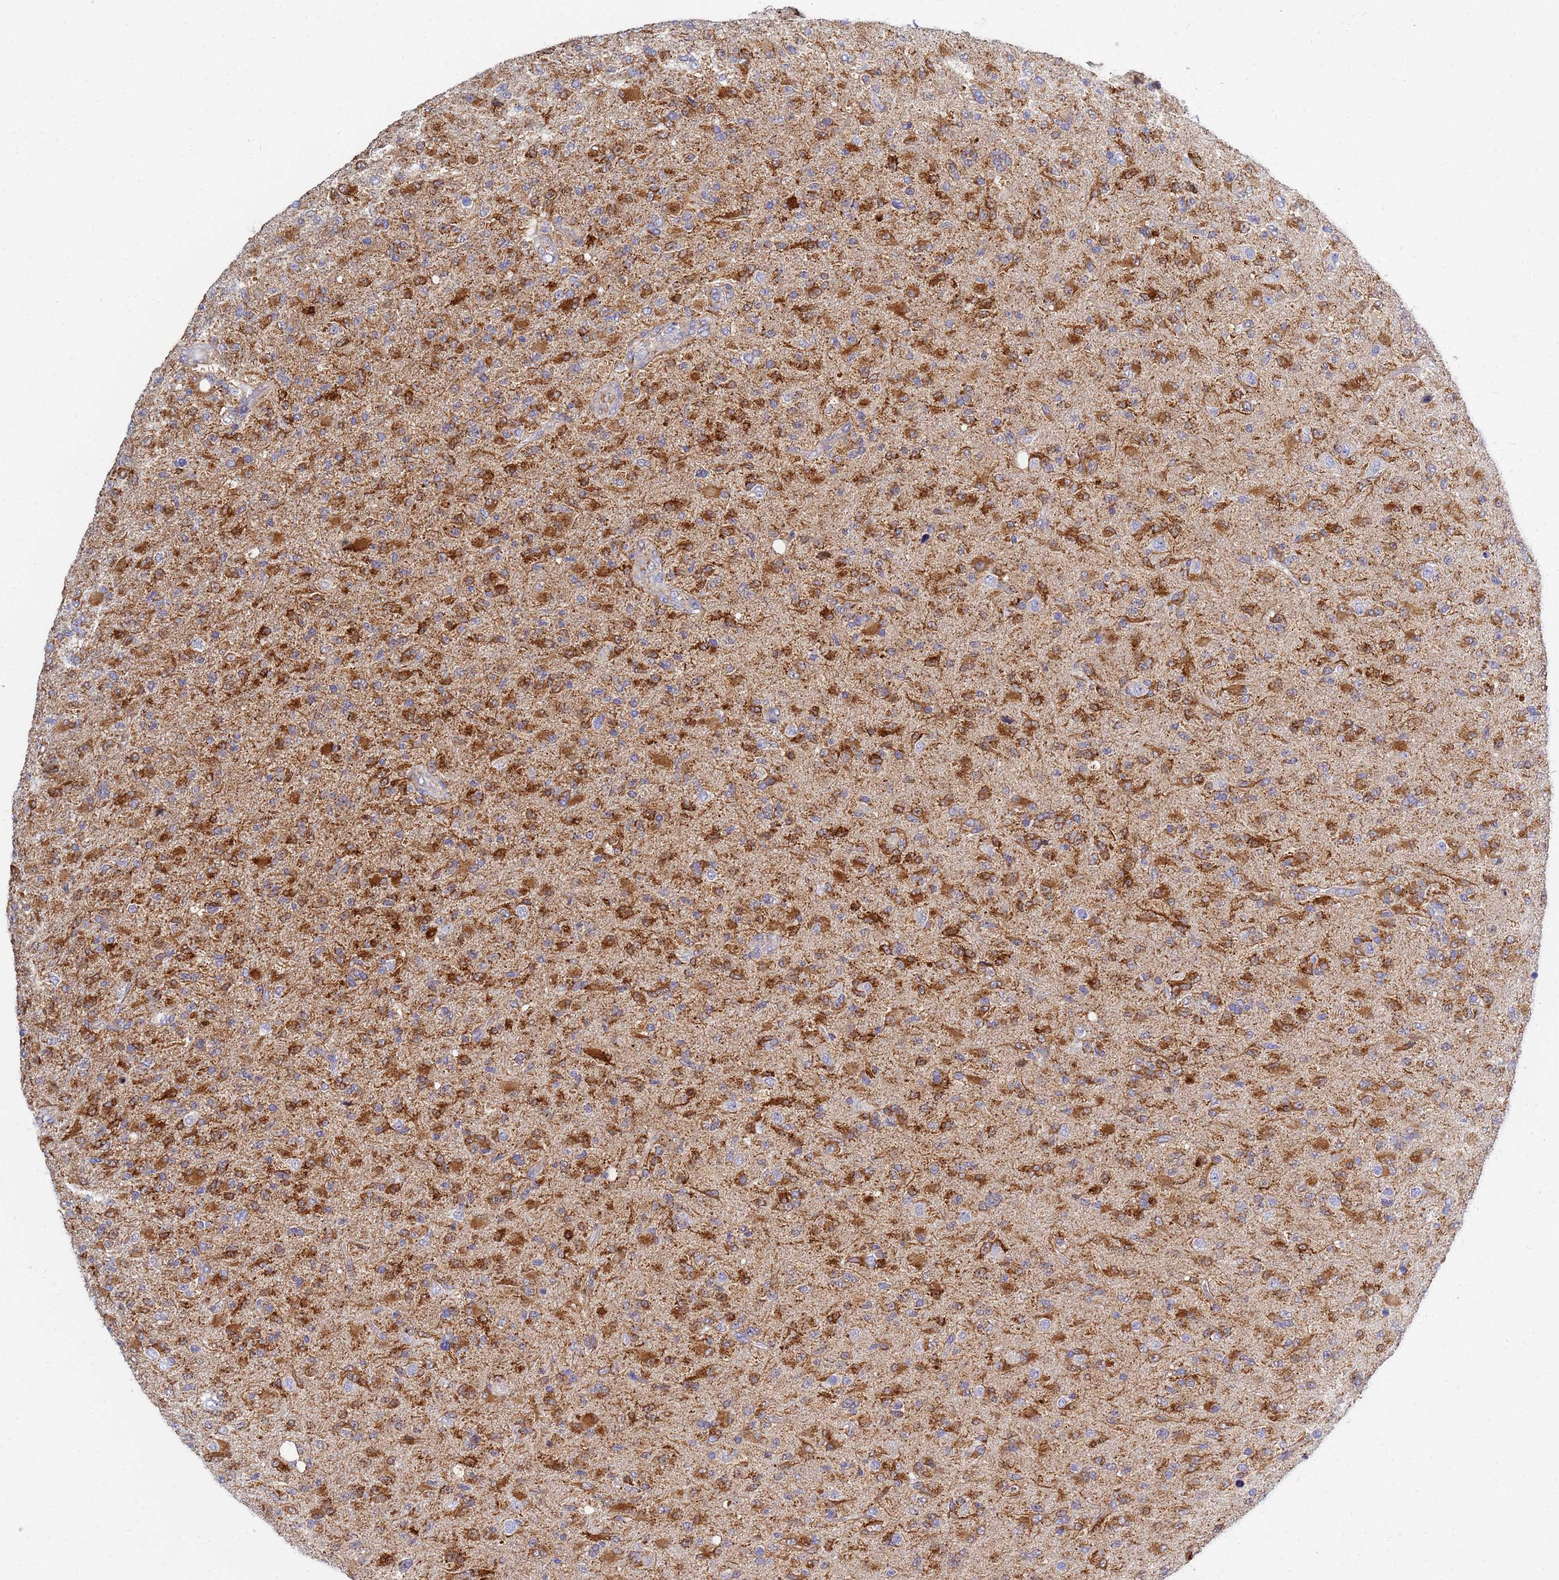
{"staining": {"intensity": "moderate", "quantity": "25%-75%", "location": "cytoplasmic/membranous"}, "tissue": "glioma", "cell_type": "Tumor cells", "image_type": "cancer", "snomed": [{"axis": "morphology", "description": "Glioma, malignant, Low grade"}, {"axis": "topography", "description": "Brain"}], "caption": "IHC histopathology image of malignant glioma (low-grade) stained for a protein (brown), which reveals medium levels of moderate cytoplasmic/membranous positivity in about 25%-75% of tumor cells.", "gene": "SDR39U1", "patient": {"sex": "male", "age": 65}}